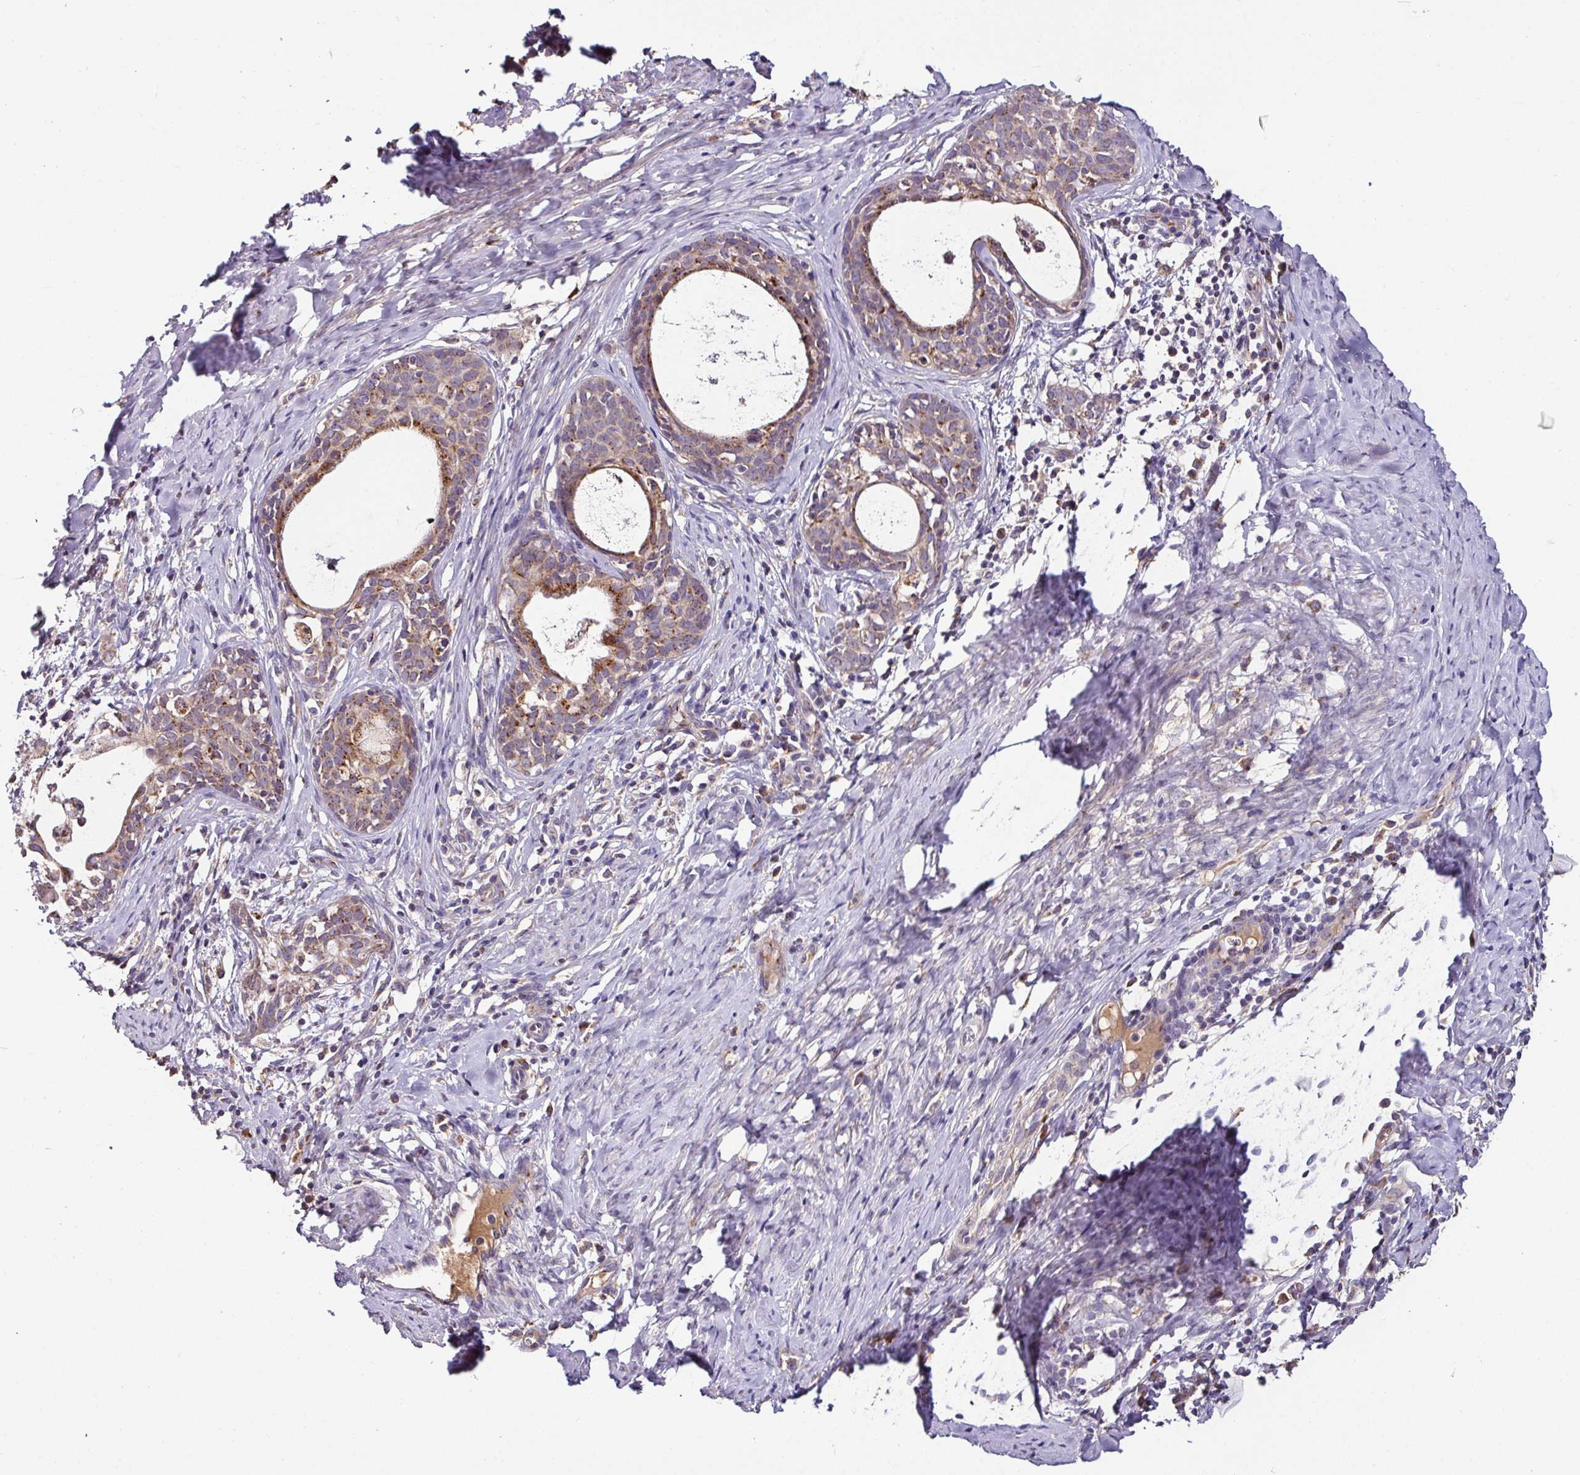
{"staining": {"intensity": "moderate", "quantity": ">75%", "location": "cytoplasmic/membranous"}, "tissue": "cervical cancer", "cell_type": "Tumor cells", "image_type": "cancer", "snomed": [{"axis": "morphology", "description": "Squamous cell carcinoma, NOS"}, {"axis": "topography", "description": "Cervix"}], "caption": "Tumor cells demonstrate moderate cytoplasmic/membranous positivity in about >75% of cells in cervical cancer (squamous cell carcinoma).", "gene": "CPD", "patient": {"sex": "female", "age": 52}}